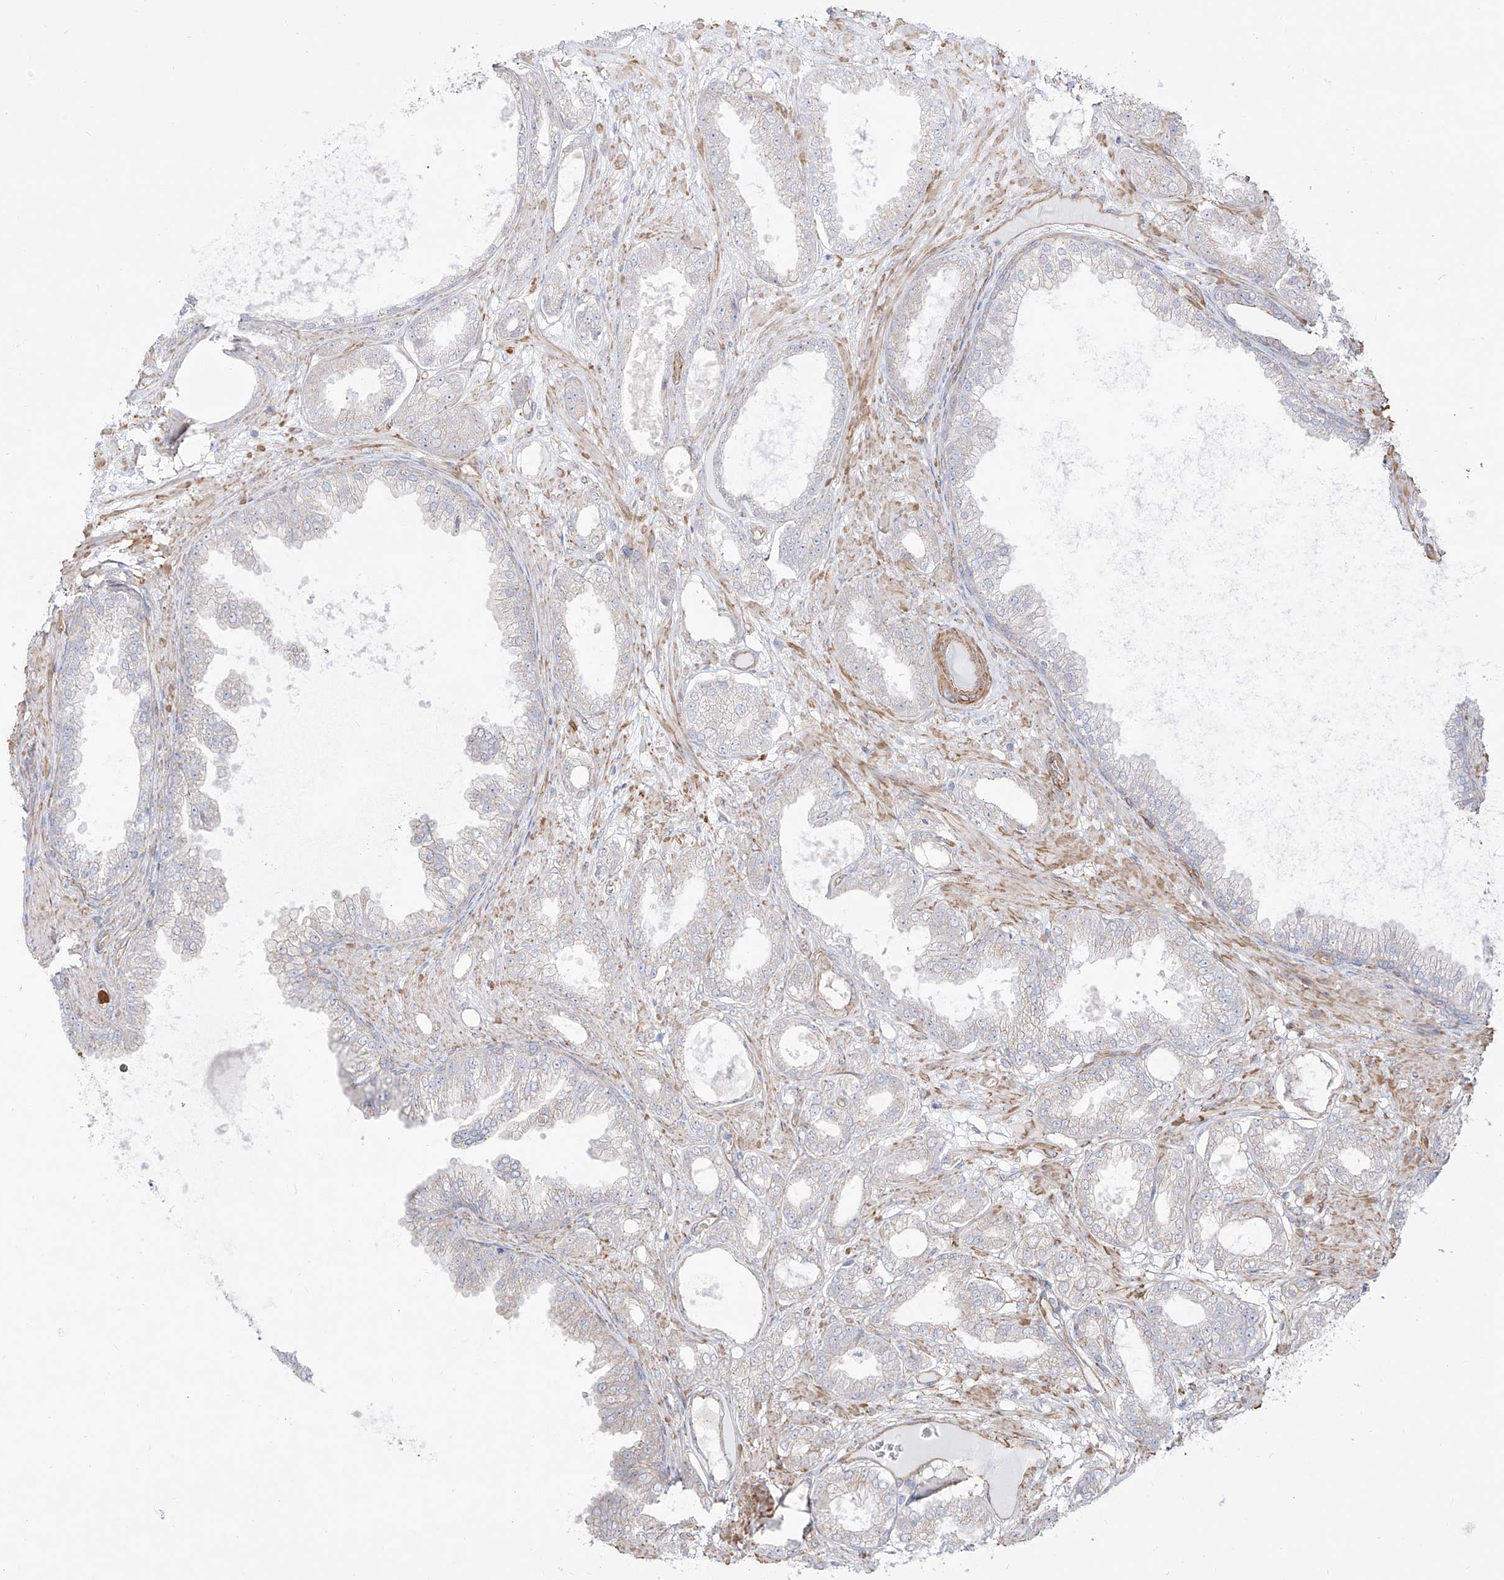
{"staining": {"intensity": "negative", "quantity": "none", "location": "none"}, "tissue": "prostate cancer", "cell_type": "Tumor cells", "image_type": "cancer", "snomed": [{"axis": "morphology", "description": "Adenocarcinoma, Low grade"}, {"axis": "topography", "description": "Prostate"}], "caption": "There is no significant expression in tumor cells of low-grade adenocarcinoma (prostate).", "gene": "ZNF180", "patient": {"sex": "male", "age": 63}}